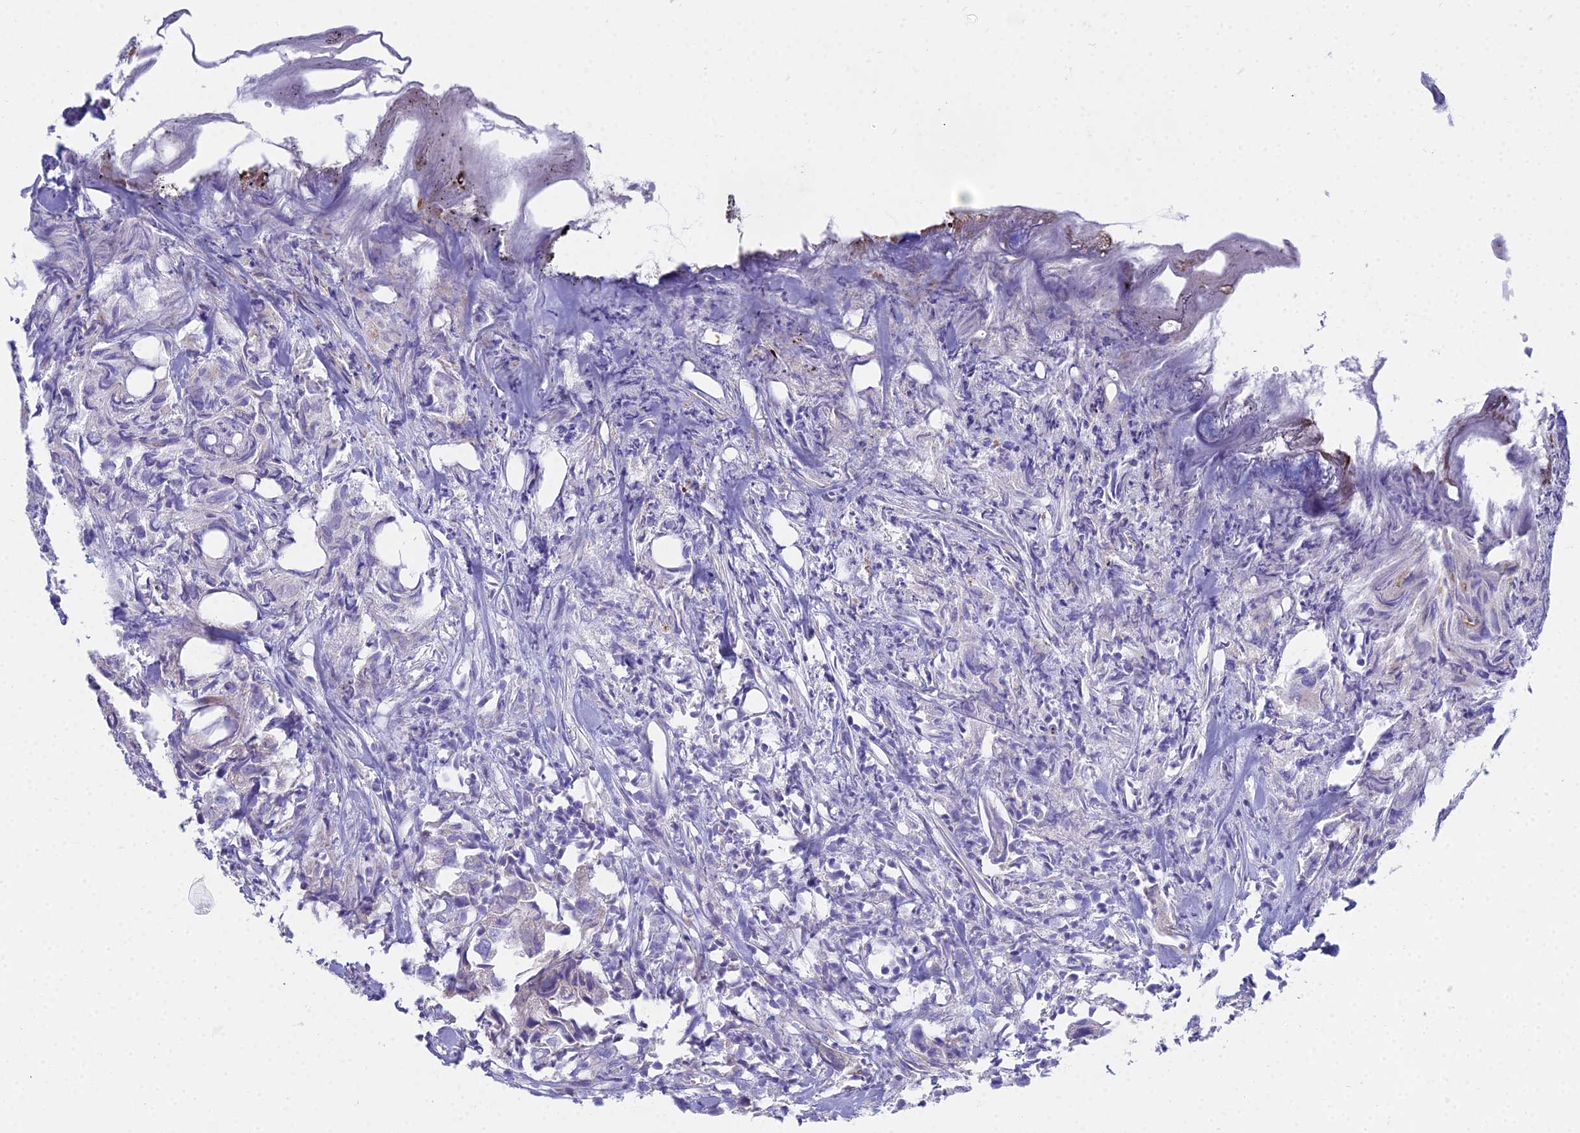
{"staining": {"intensity": "negative", "quantity": "none", "location": "none"}, "tissue": "urothelial cancer", "cell_type": "Tumor cells", "image_type": "cancer", "snomed": [{"axis": "morphology", "description": "Urothelial carcinoma, High grade"}, {"axis": "topography", "description": "Urinary bladder"}], "caption": "Urothelial cancer was stained to show a protein in brown. There is no significant expression in tumor cells.", "gene": "PRR13", "patient": {"sex": "female", "age": 75}}